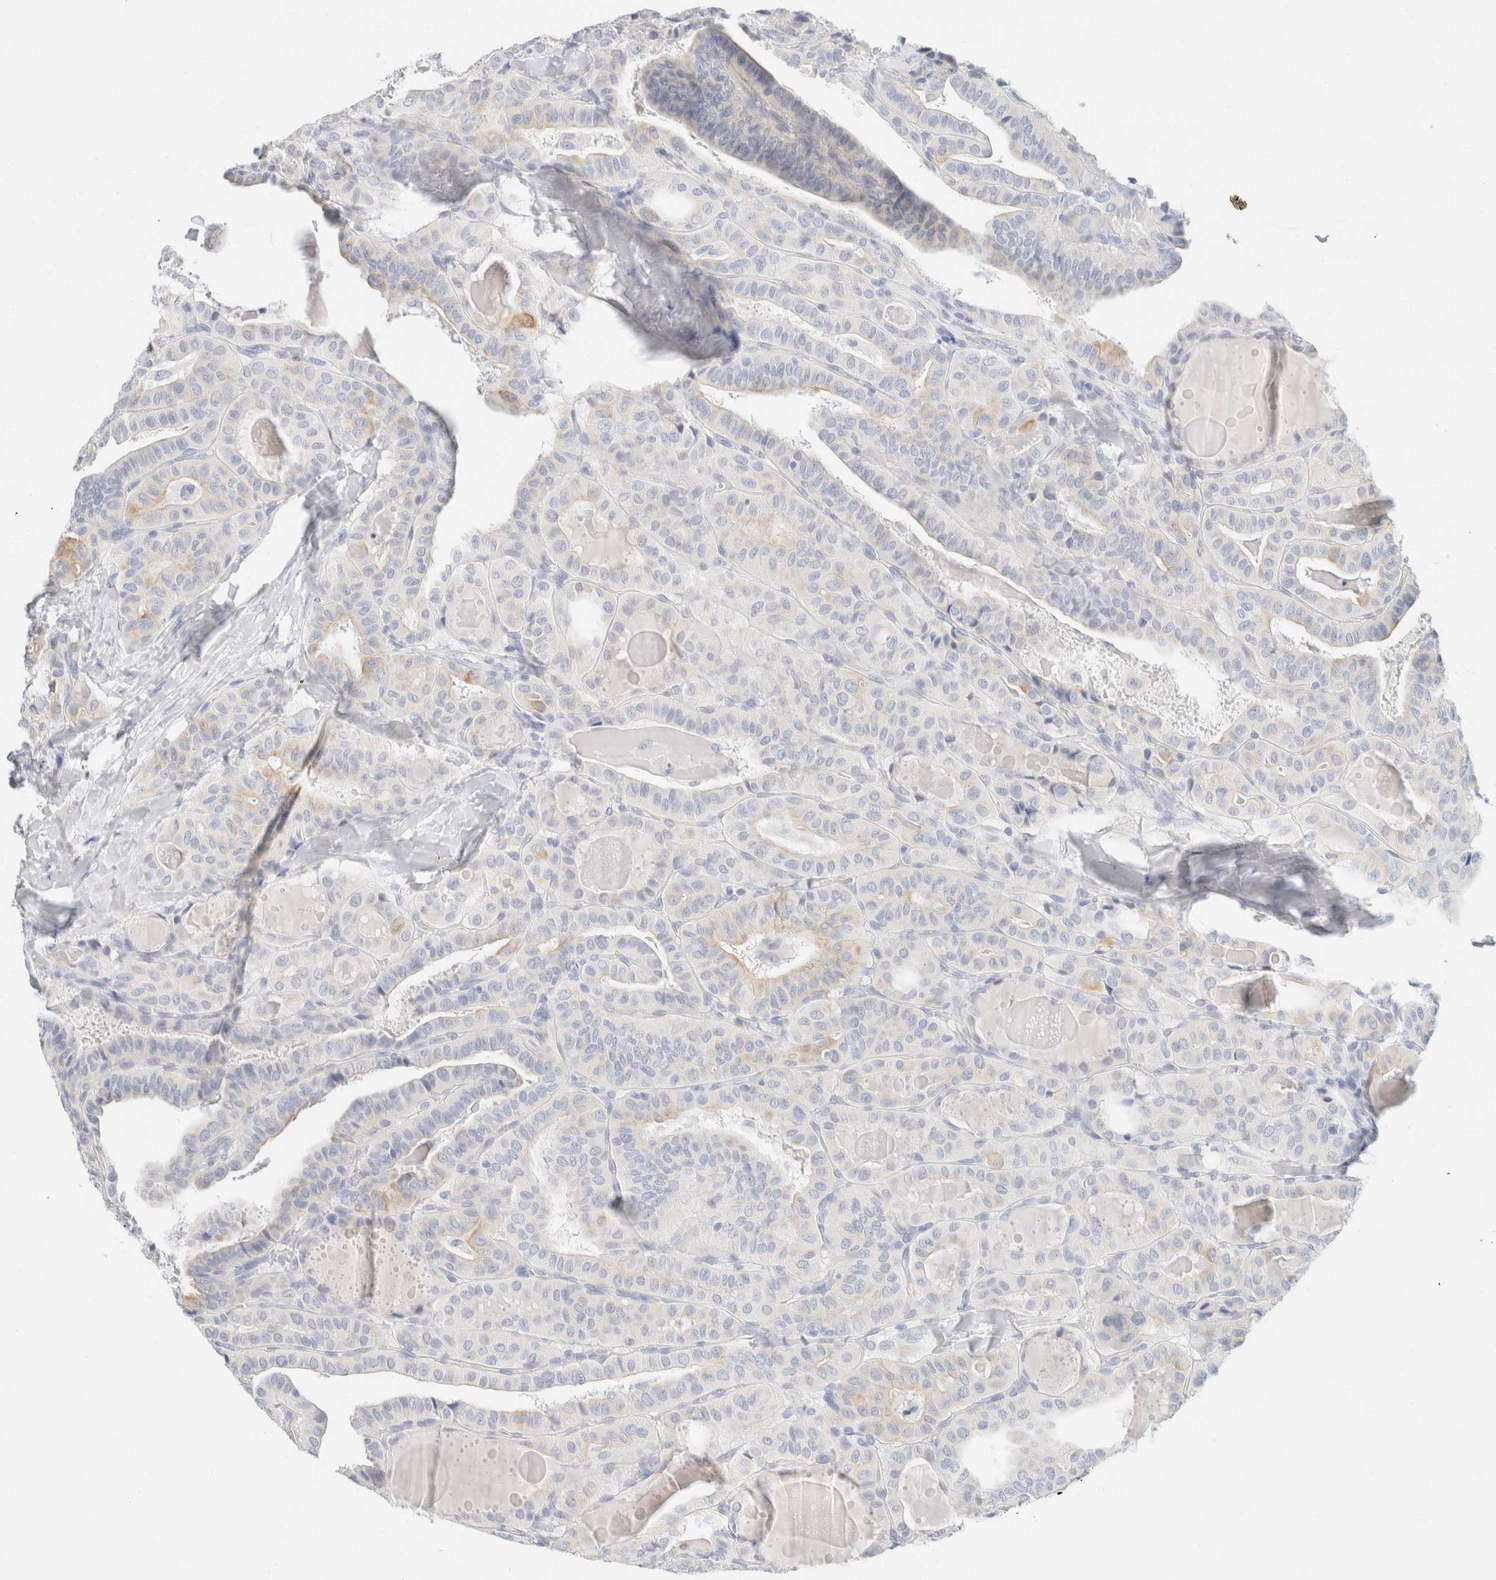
{"staining": {"intensity": "weak", "quantity": "<25%", "location": "cytoplasmic/membranous"}, "tissue": "thyroid cancer", "cell_type": "Tumor cells", "image_type": "cancer", "snomed": [{"axis": "morphology", "description": "Papillary adenocarcinoma, NOS"}, {"axis": "topography", "description": "Thyroid gland"}], "caption": "Immunohistochemistry of human thyroid cancer (papillary adenocarcinoma) reveals no positivity in tumor cells.", "gene": "KRT20", "patient": {"sex": "male", "age": 77}}